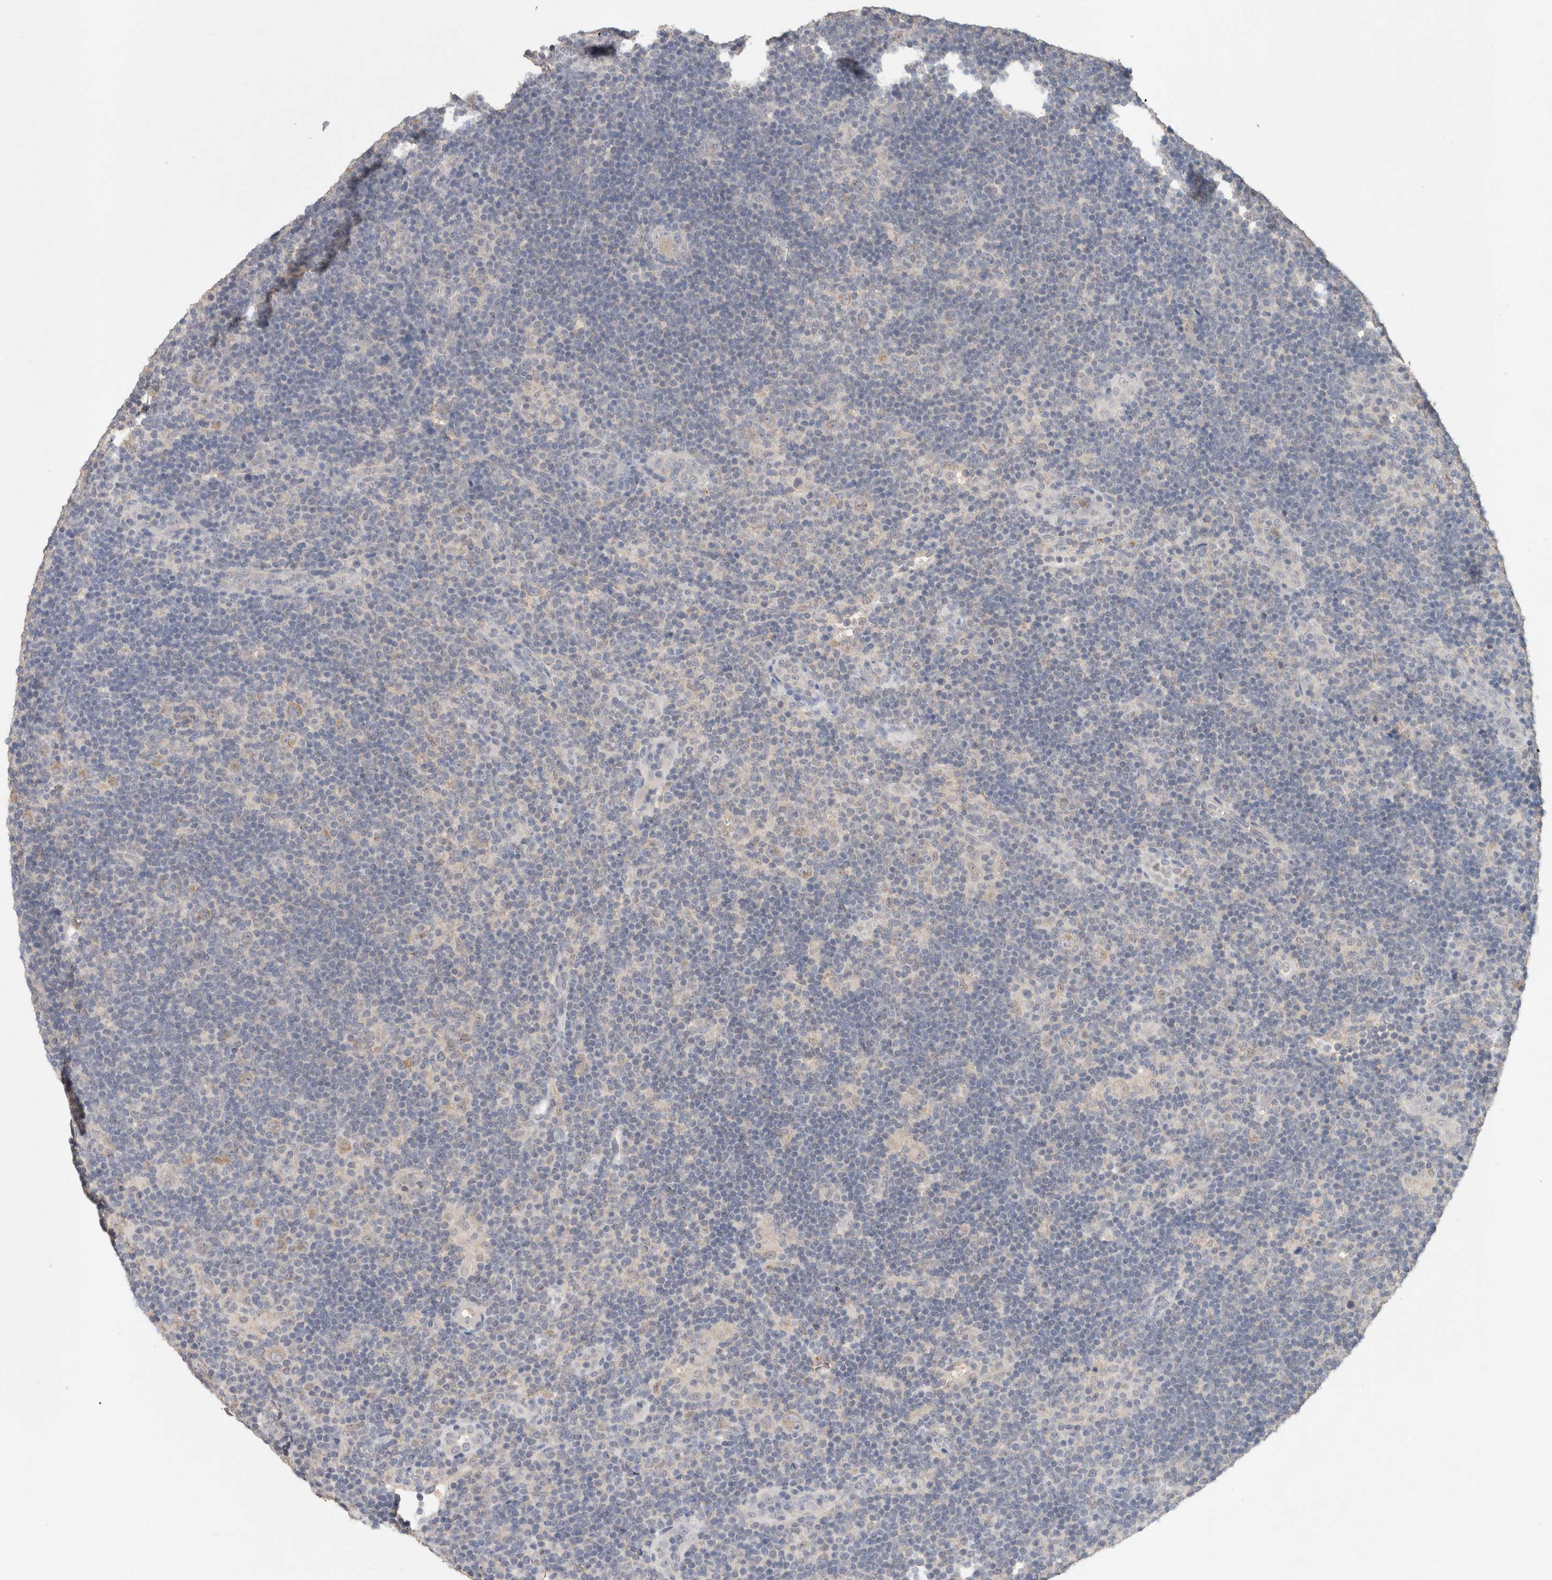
{"staining": {"intensity": "negative", "quantity": "none", "location": "none"}, "tissue": "lymphoma", "cell_type": "Tumor cells", "image_type": "cancer", "snomed": [{"axis": "morphology", "description": "Hodgkin's disease, NOS"}, {"axis": "topography", "description": "Lymph node"}], "caption": "This is an IHC histopathology image of Hodgkin's disease. There is no expression in tumor cells.", "gene": "RAB14", "patient": {"sex": "female", "age": 57}}